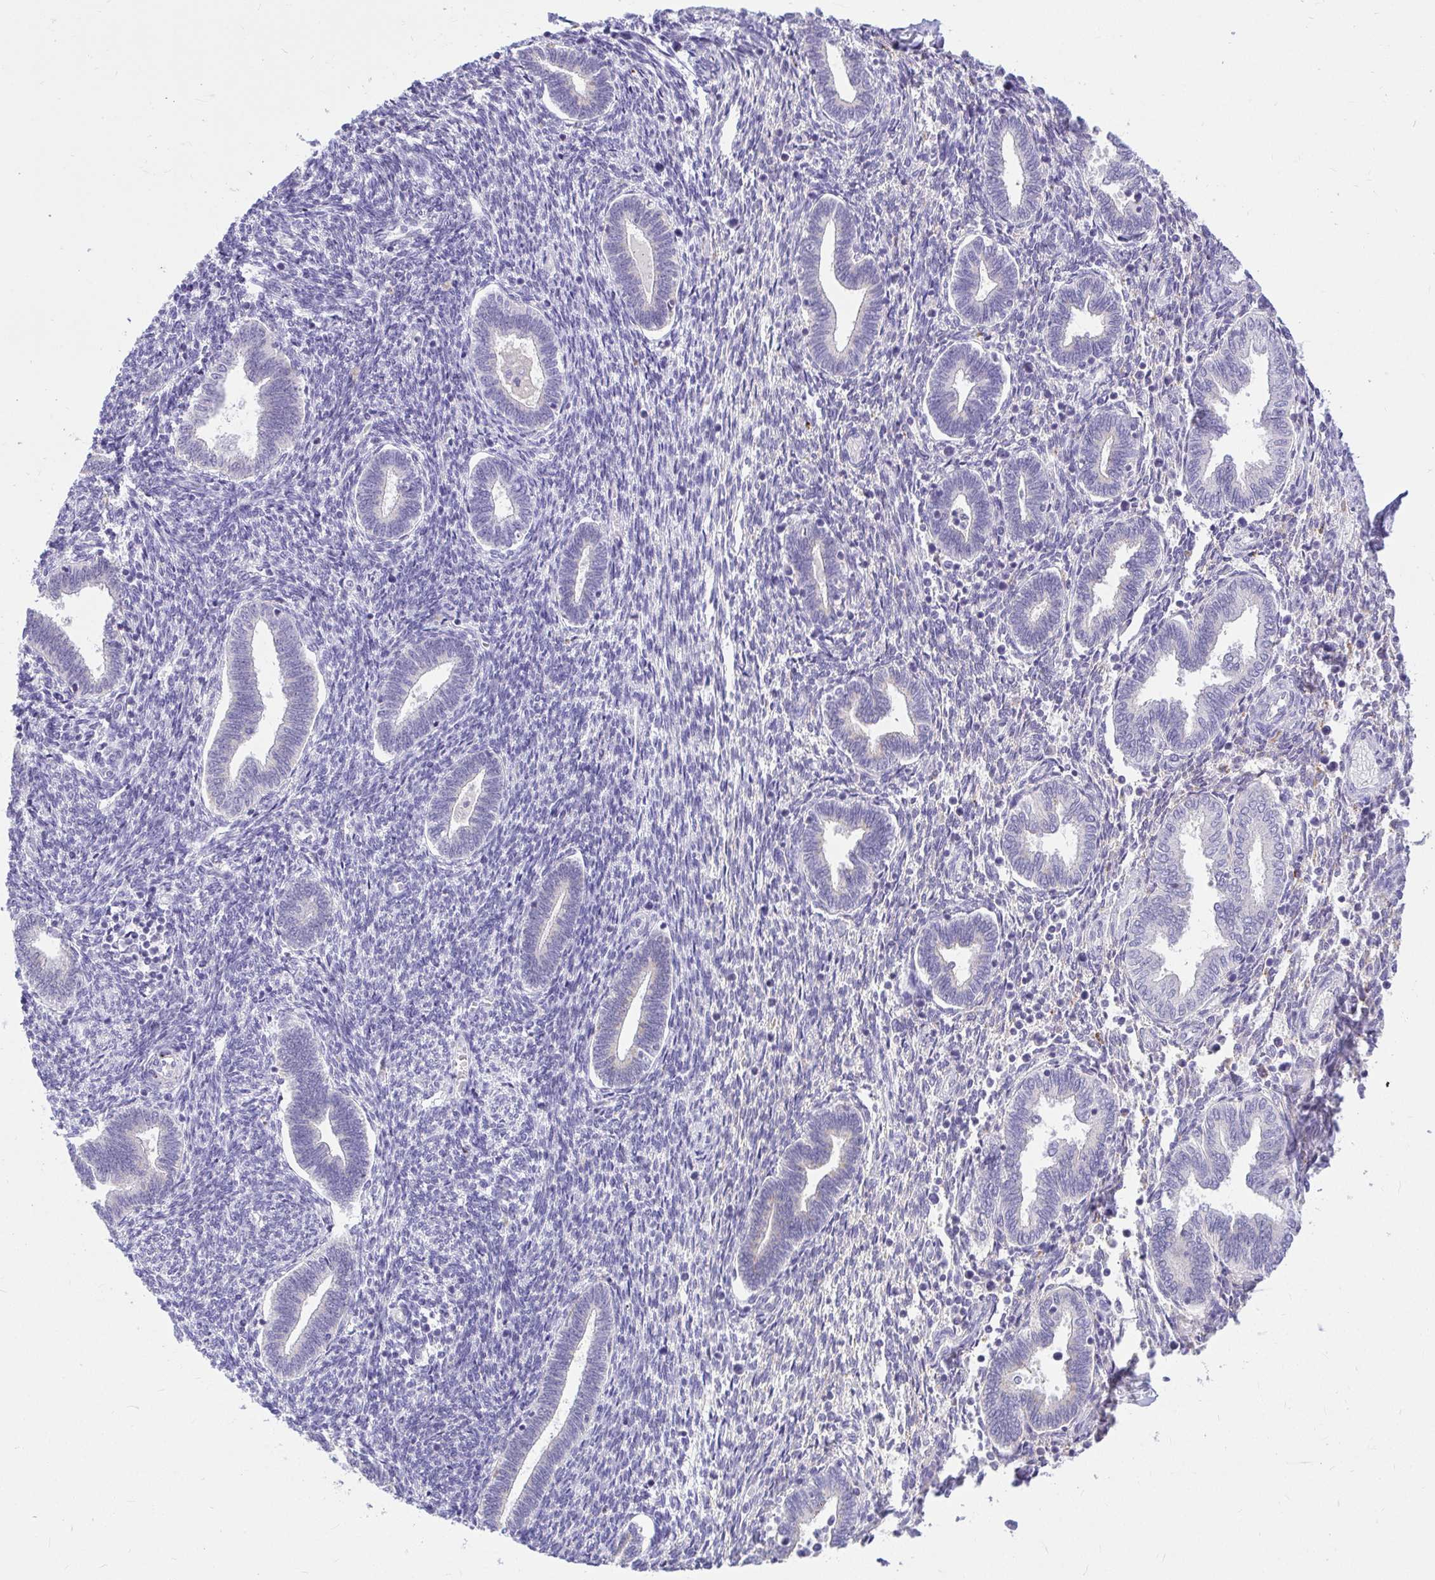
{"staining": {"intensity": "negative", "quantity": "none", "location": "none"}, "tissue": "endometrium", "cell_type": "Cells in endometrial stroma", "image_type": "normal", "snomed": [{"axis": "morphology", "description": "Normal tissue, NOS"}, {"axis": "topography", "description": "Endometrium"}], "caption": "Photomicrograph shows no significant protein staining in cells in endometrial stroma of unremarkable endometrium. Nuclei are stained in blue.", "gene": "PKN3", "patient": {"sex": "female", "age": 42}}